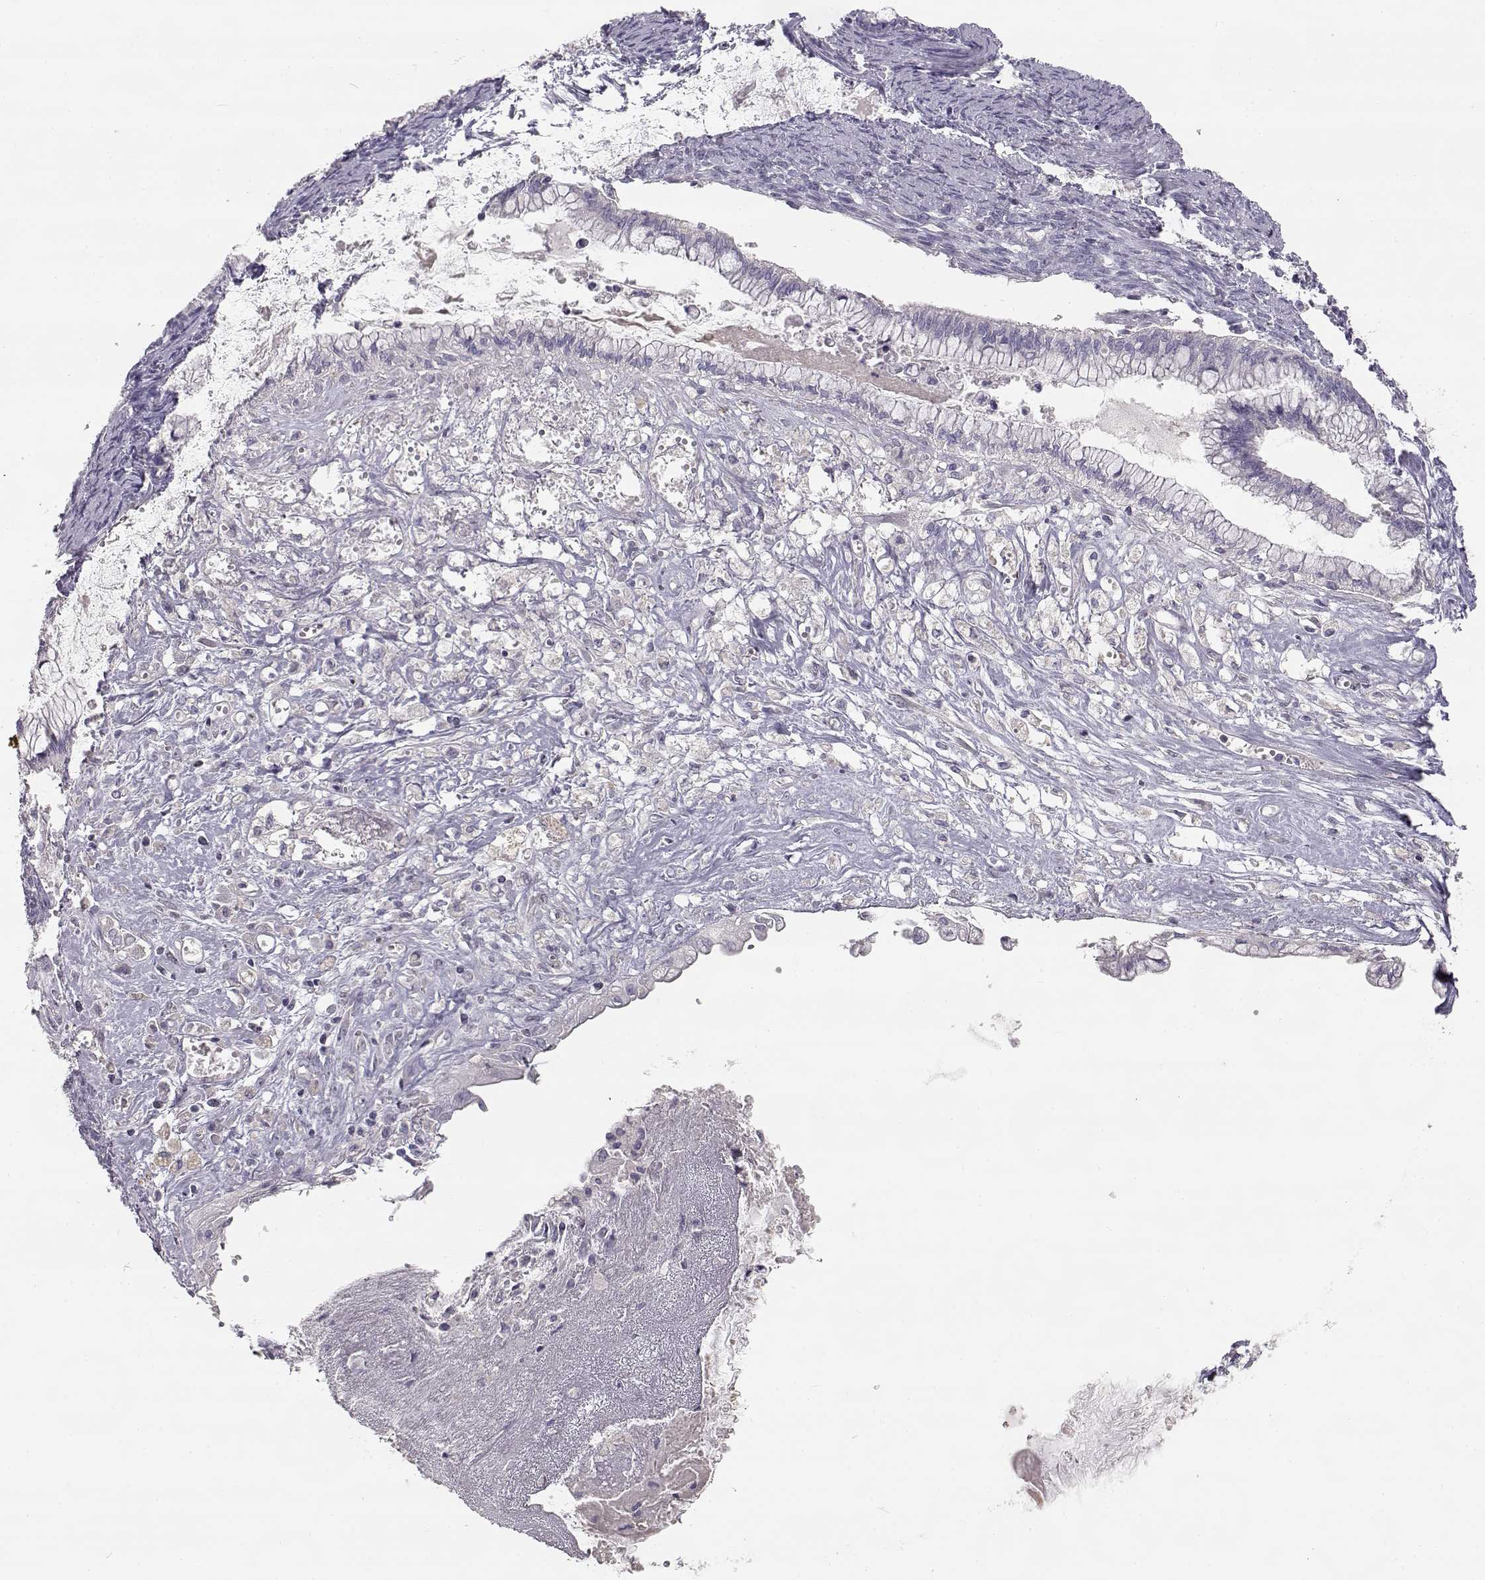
{"staining": {"intensity": "negative", "quantity": "none", "location": "none"}, "tissue": "ovarian cancer", "cell_type": "Tumor cells", "image_type": "cancer", "snomed": [{"axis": "morphology", "description": "Cystadenocarcinoma, mucinous, NOS"}, {"axis": "topography", "description": "Ovary"}], "caption": "Image shows no protein positivity in tumor cells of ovarian mucinous cystadenocarcinoma tissue.", "gene": "SLCO6A1", "patient": {"sex": "female", "age": 67}}